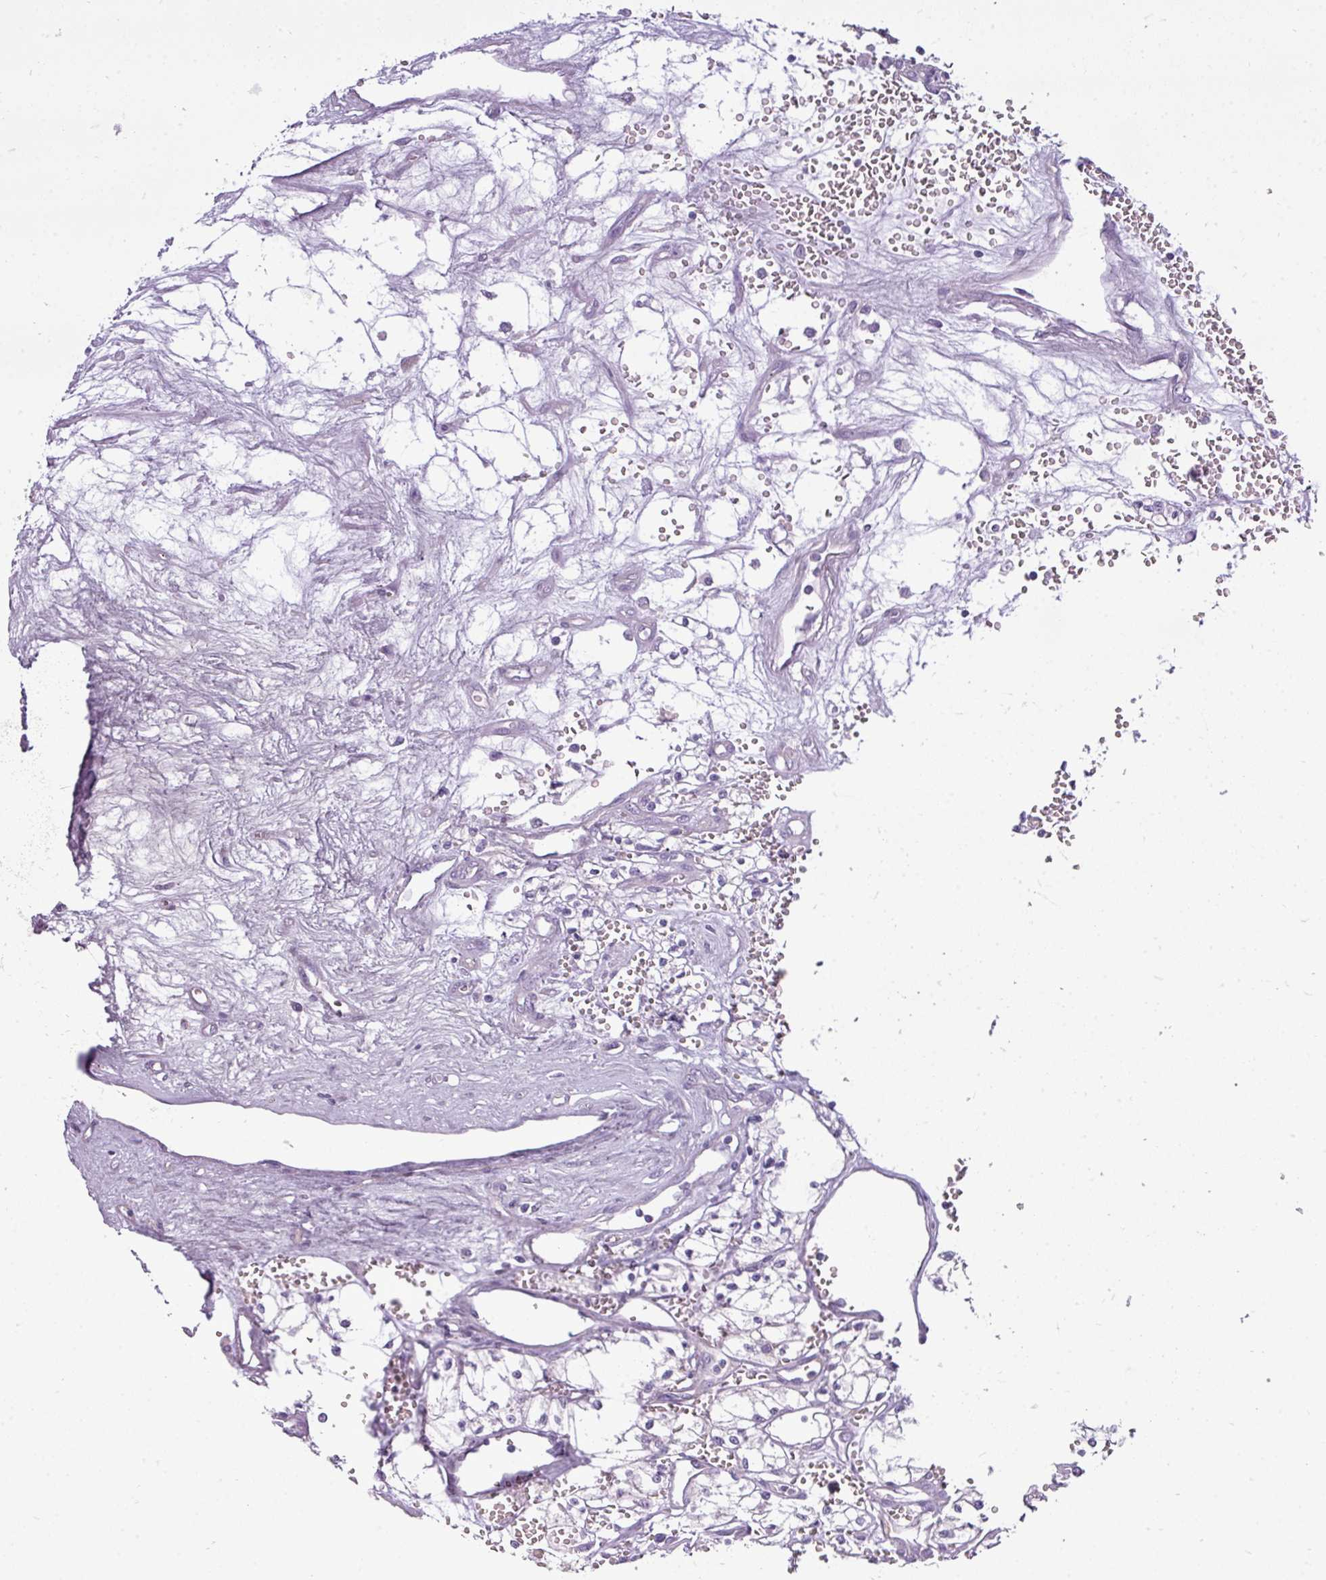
{"staining": {"intensity": "negative", "quantity": "none", "location": "none"}, "tissue": "renal cancer", "cell_type": "Tumor cells", "image_type": "cancer", "snomed": [{"axis": "morphology", "description": "Adenocarcinoma, NOS"}, {"axis": "topography", "description": "Kidney"}], "caption": "Tumor cells are negative for brown protein staining in renal cancer (adenocarcinoma).", "gene": "DNAAF9", "patient": {"sex": "male", "age": 59}}